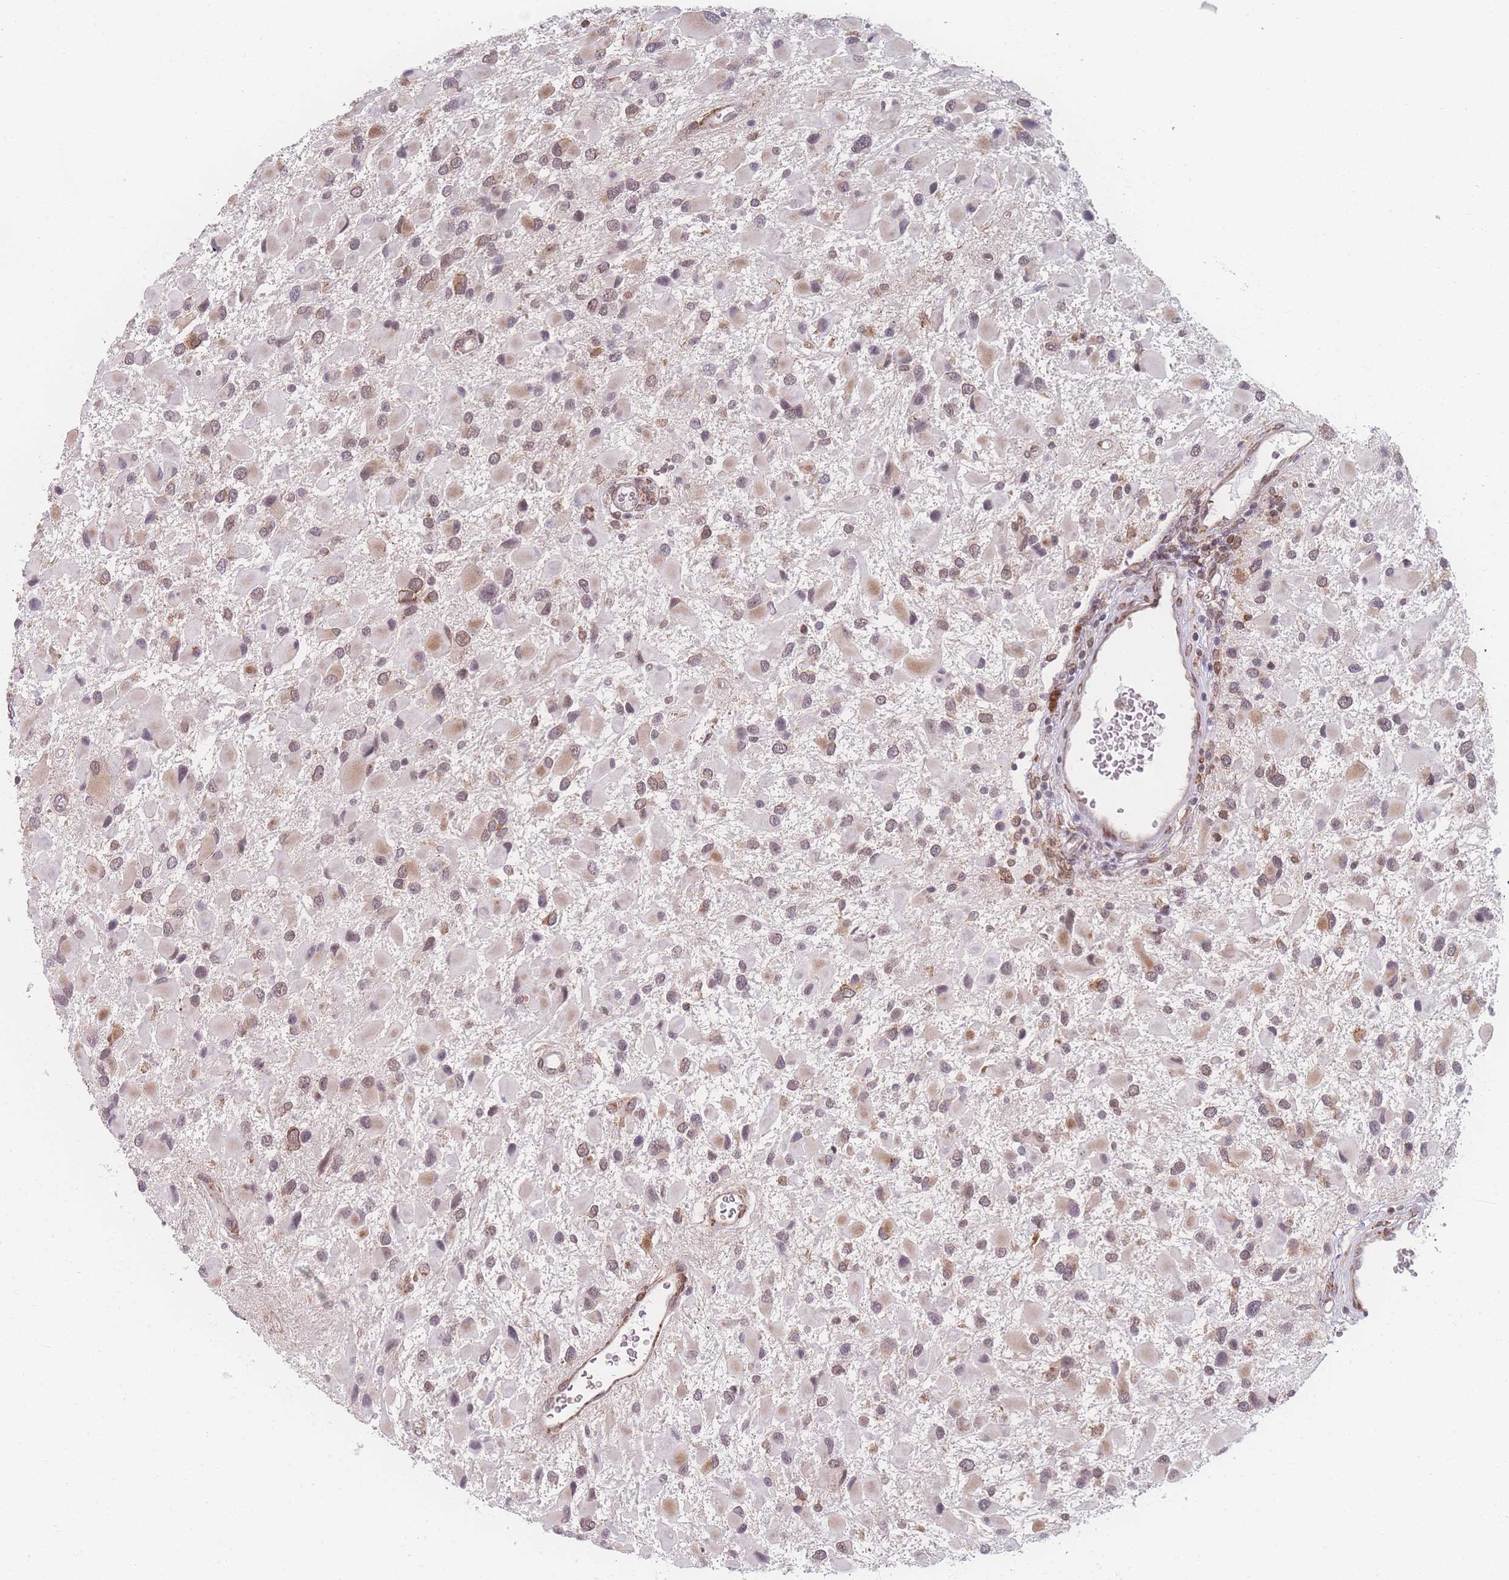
{"staining": {"intensity": "weak", "quantity": "25%-75%", "location": "nuclear"}, "tissue": "glioma", "cell_type": "Tumor cells", "image_type": "cancer", "snomed": [{"axis": "morphology", "description": "Glioma, malignant, High grade"}, {"axis": "topography", "description": "Brain"}], "caption": "Human malignant high-grade glioma stained with a brown dye displays weak nuclear positive positivity in approximately 25%-75% of tumor cells.", "gene": "ZC3H13", "patient": {"sex": "male", "age": 53}}